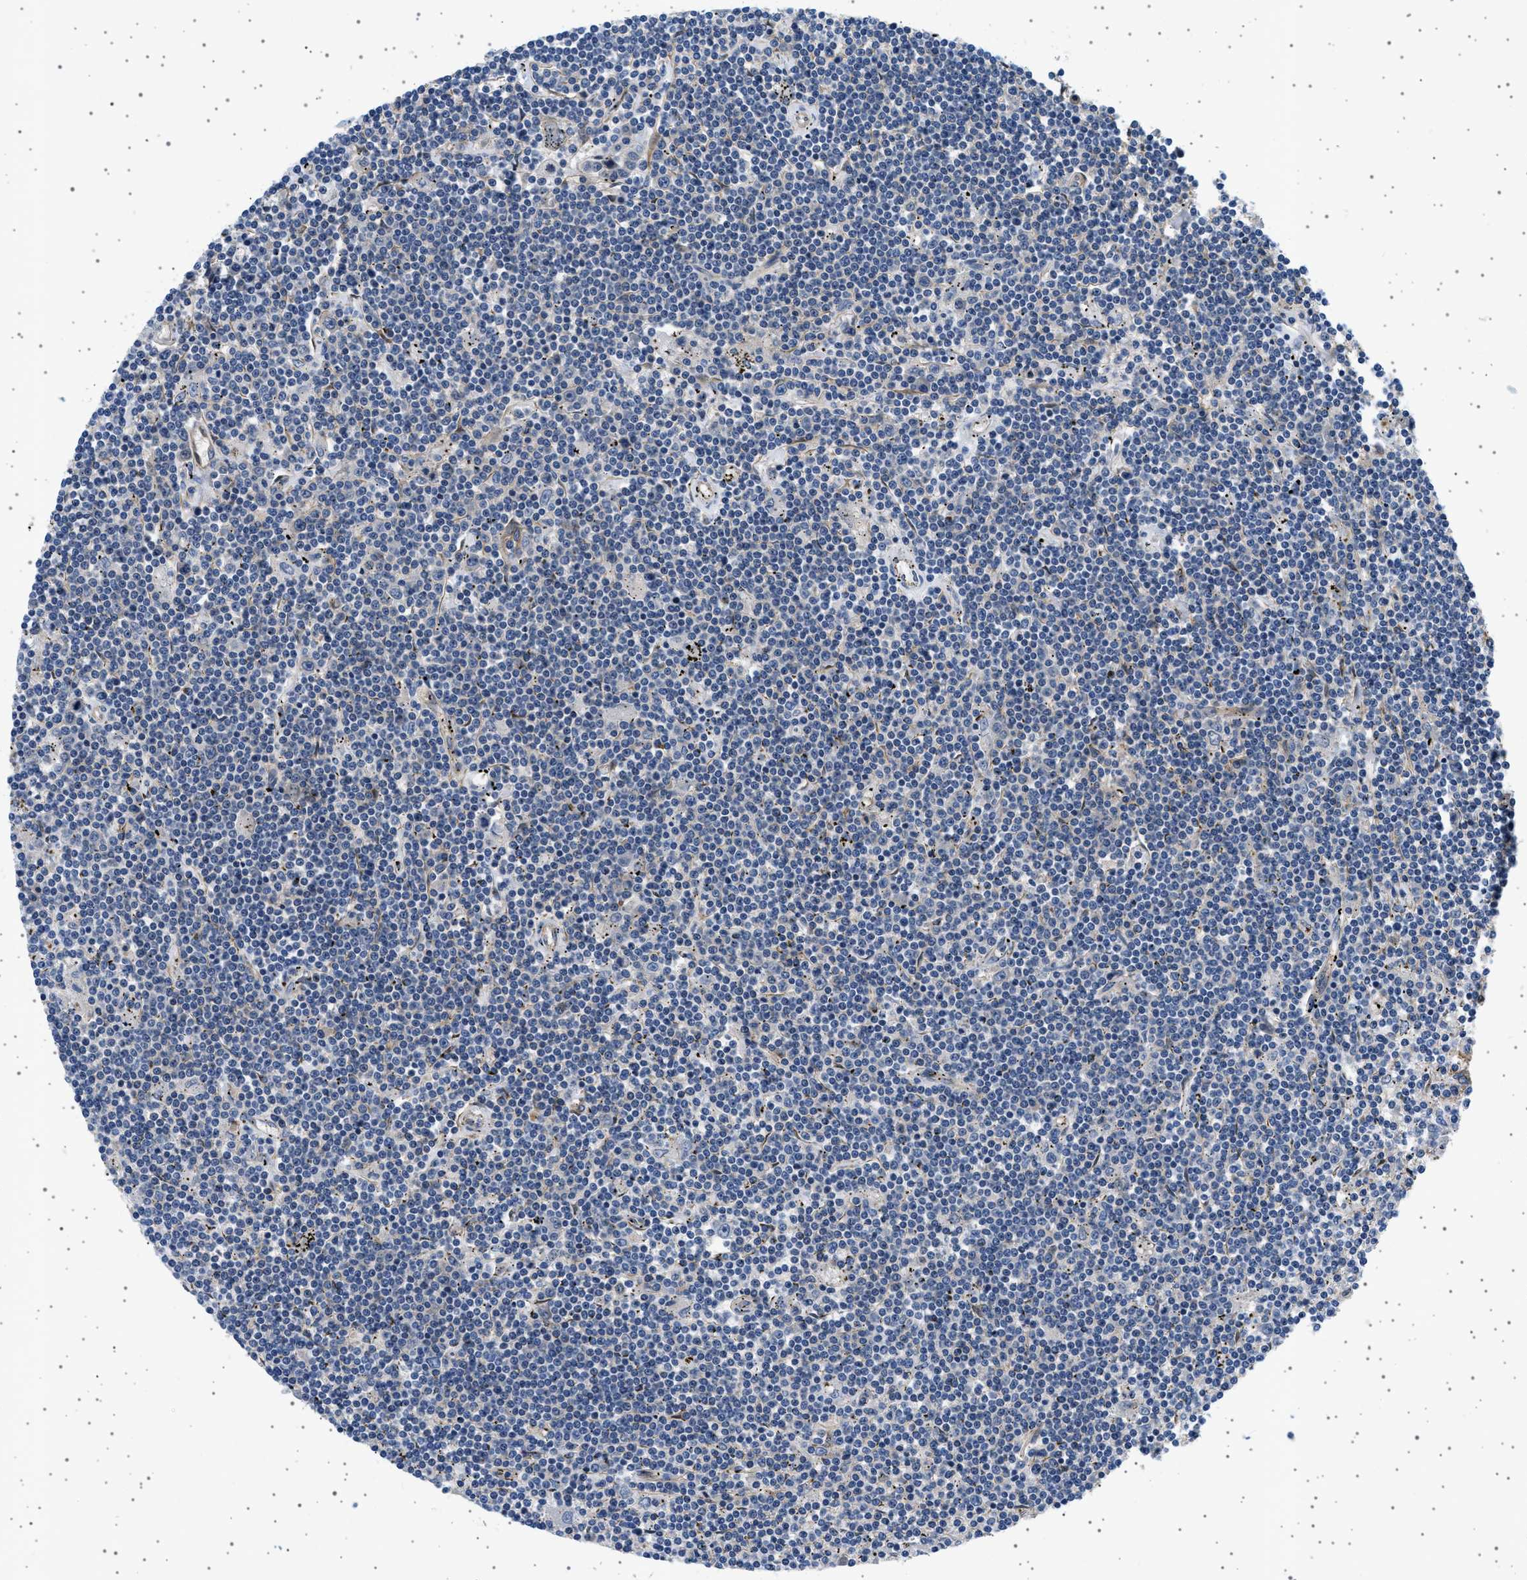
{"staining": {"intensity": "negative", "quantity": "none", "location": "none"}, "tissue": "lymphoma", "cell_type": "Tumor cells", "image_type": "cancer", "snomed": [{"axis": "morphology", "description": "Malignant lymphoma, non-Hodgkin's type, Low grade"}, {"axis": "topography", "description": "Spleen"}], "caption": "DAB immunohistochemical staining of lymphoma displays no significant expression in tumor cells.", "gene": "PLPP6", "patient": {"sex": "male", "age": 76}}